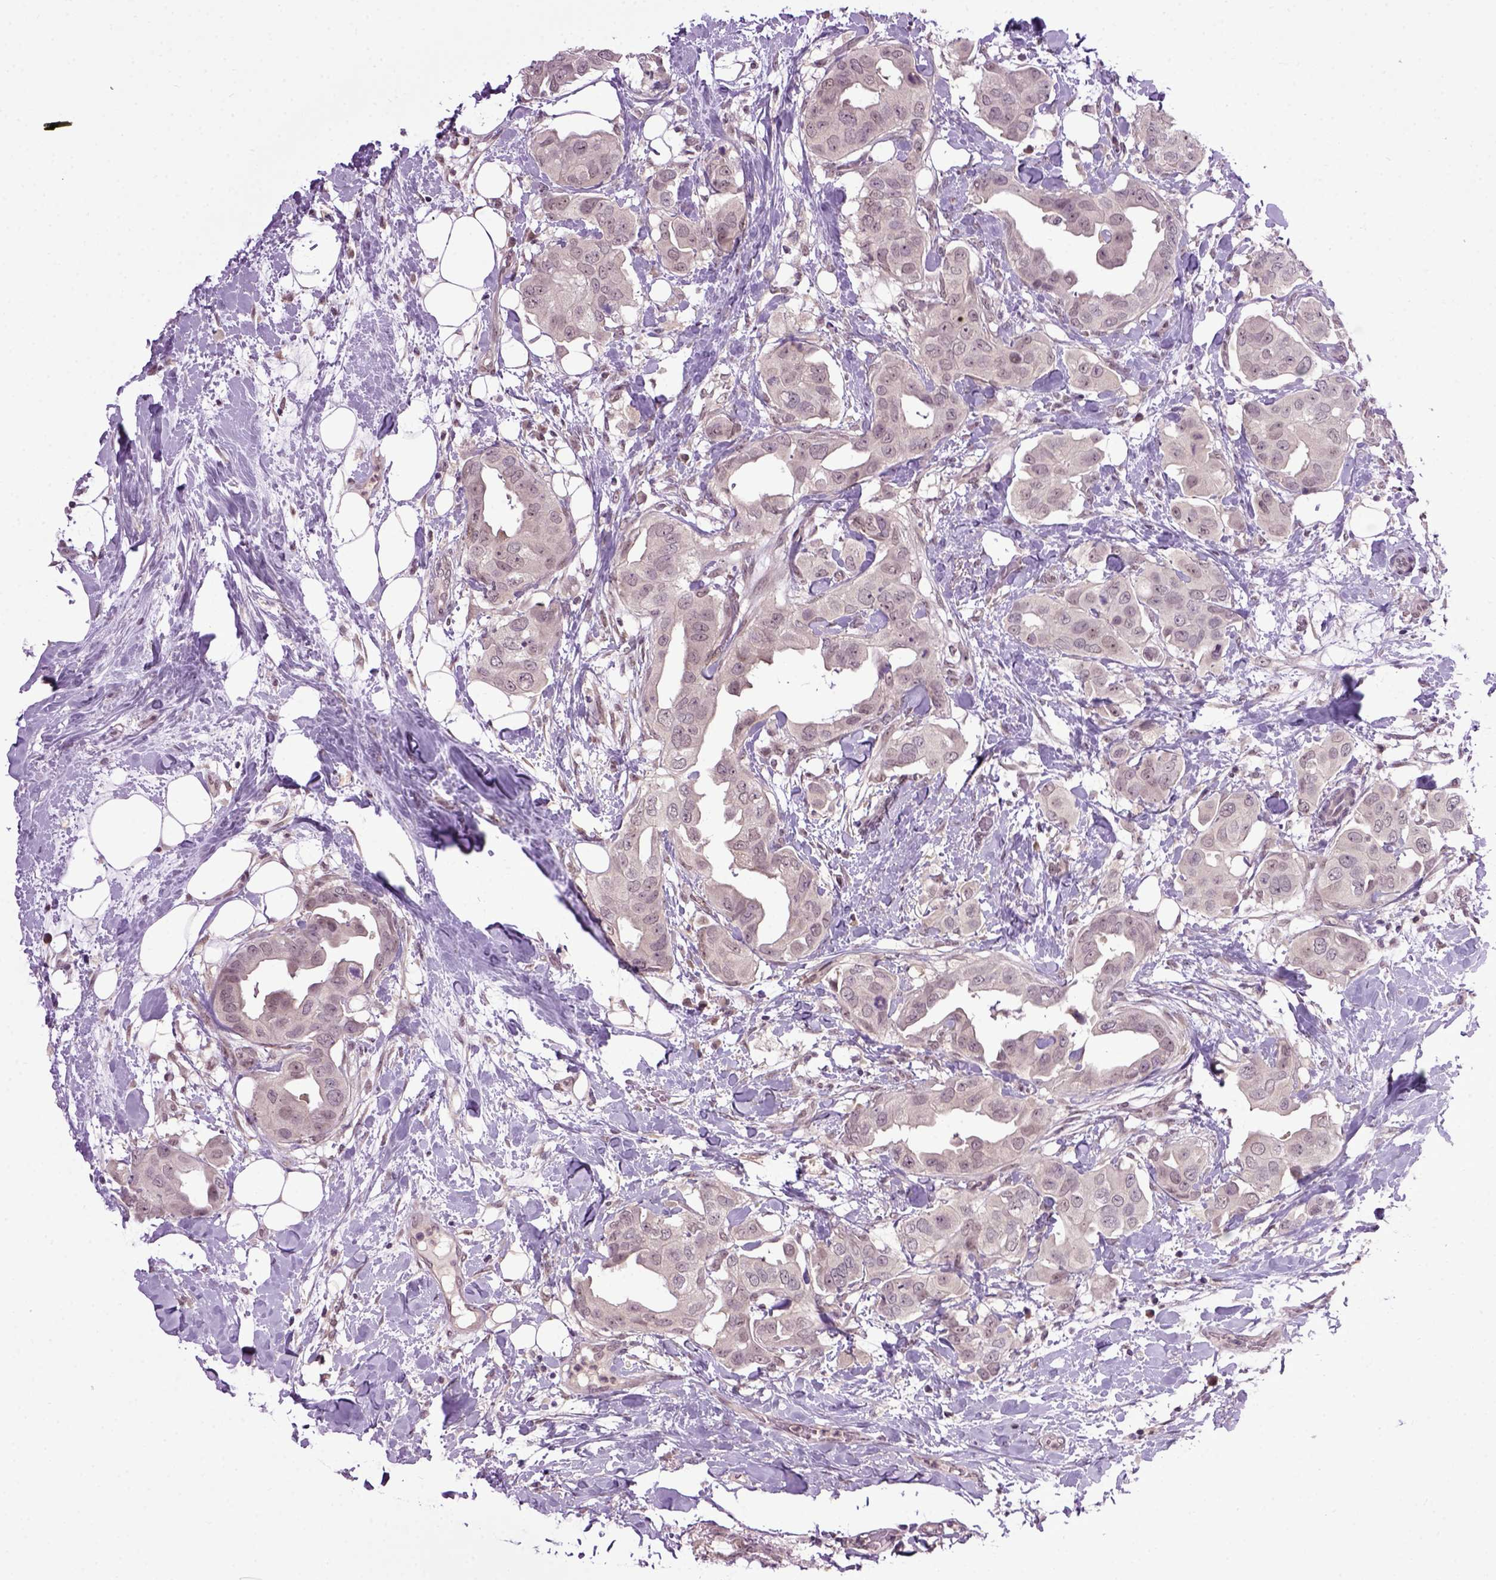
{"staining": {"intensity": "negative", "quantity": "none", "location": "none"}, "tissue": "breast cancer", "cell_type": "Tumor cells", "image_type": "cancer", "snomed": [{"axis": "morphology", "description": "Normal tissue, NOS"}, {"axis": "morphology", "description": "Duct carcinoma"}, {"axis": "topography", "description": "Breast"}], "caption": "Tumor cells show no significant positivity in breast infiltrating ductal carcinoma. (Stains: DAB IHC with hematoxylin counter stain, Microscopy: brightfield microscopy at high magnification).", "gene": "RAB43", "patient": {"sex": "female", "age": 40}}